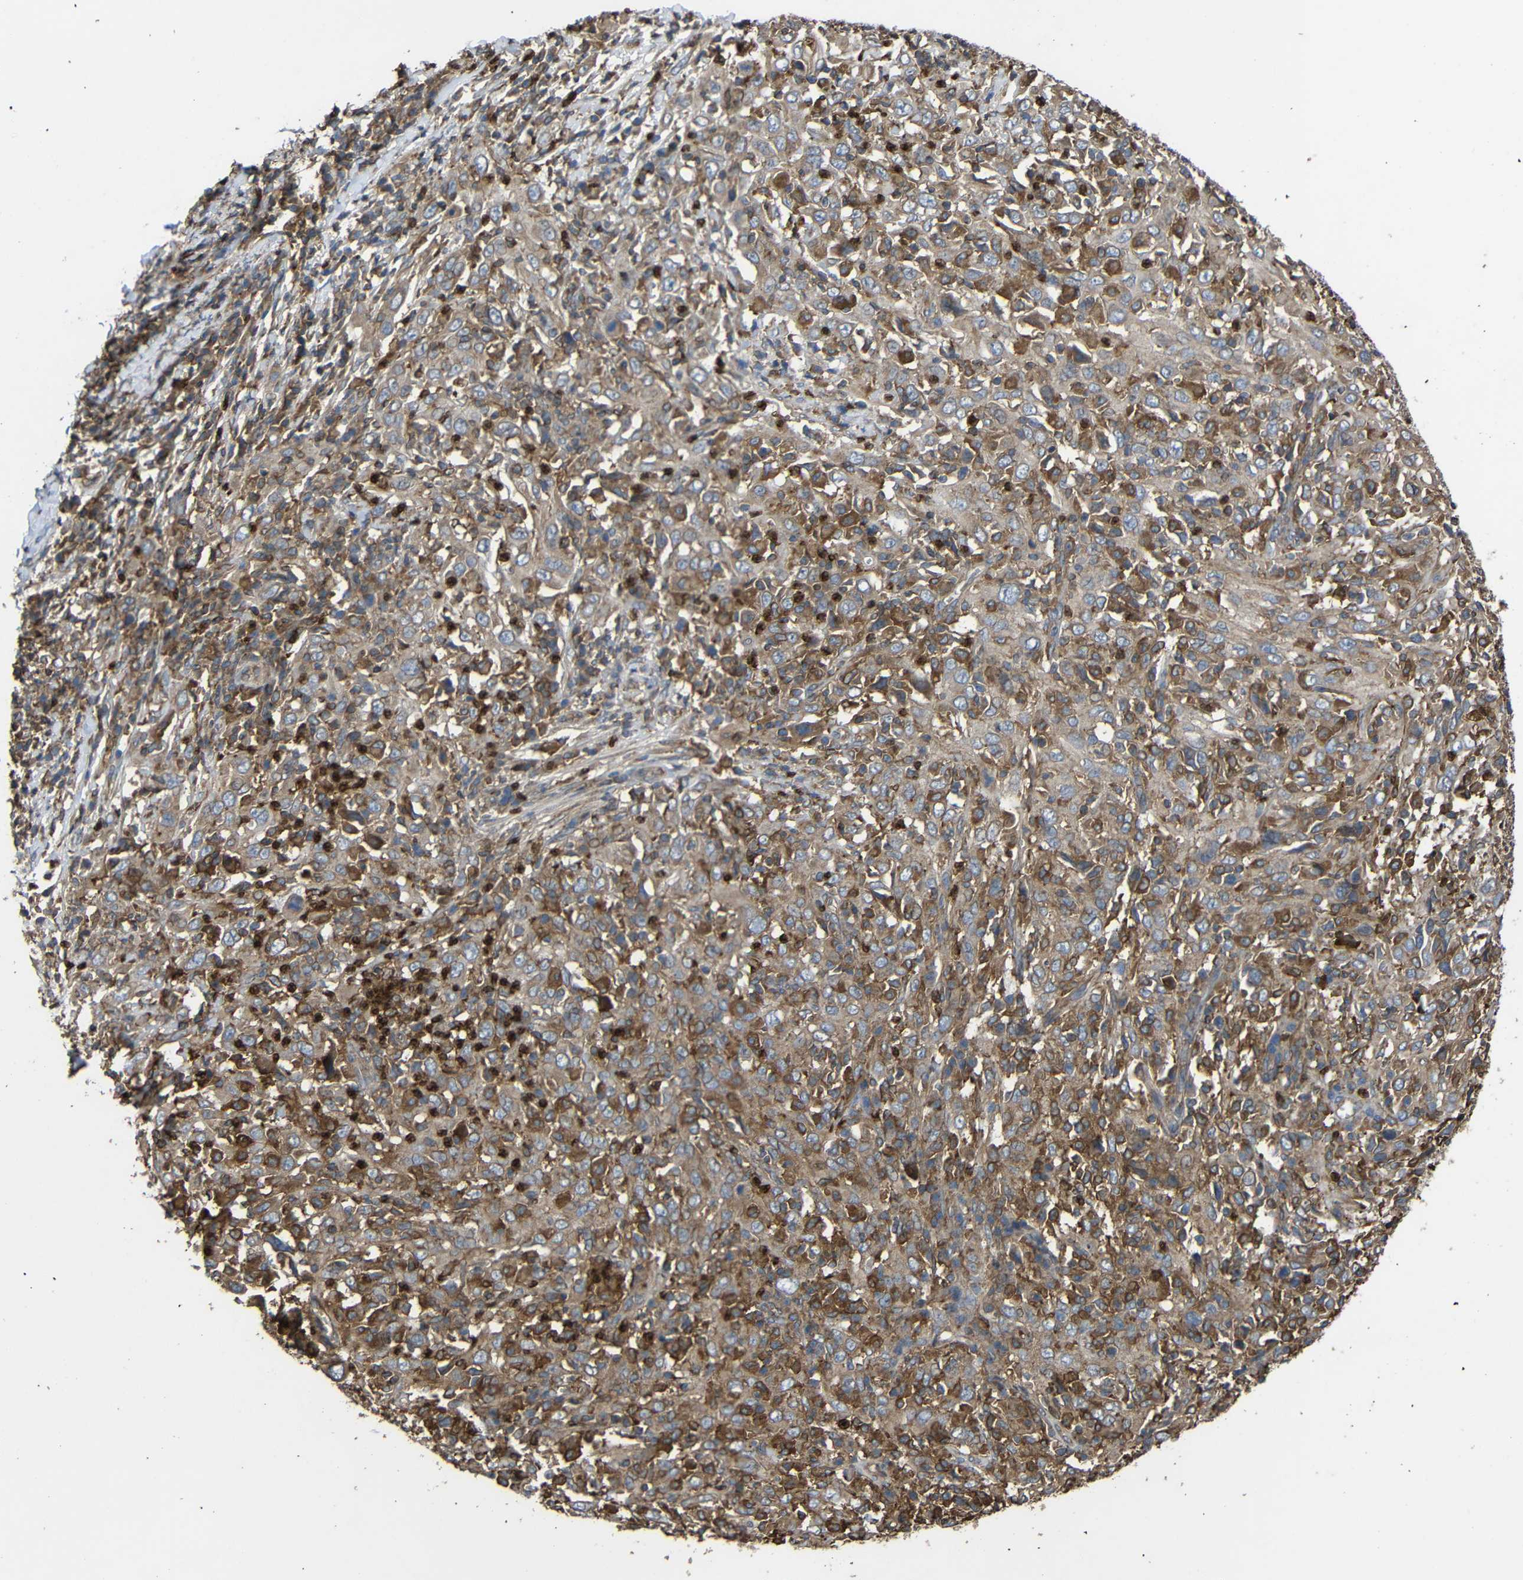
{"staining": {"intensity": "moderate", "quantity": ">75%", "location": "cytoplasmic/membranous"}, "tissue": "cervical cancer", "cell_type": "Tumor cells", "image_type": "cancer", "snomed": [{"axis": "morphology", "description": "Squamous cell carcinoma, NOS"}, {"axis": "topography", "description": "Cervix"}], "caption": "Approximately >75% of tumor cells in human cervical squamous cell carcinoma reveal moderate cytoplasmic/membranous protein expression as visualized by brown immunohistochemical staining.", "gene": "TREM2", "patient": {"sex": "female", "age": 46}}